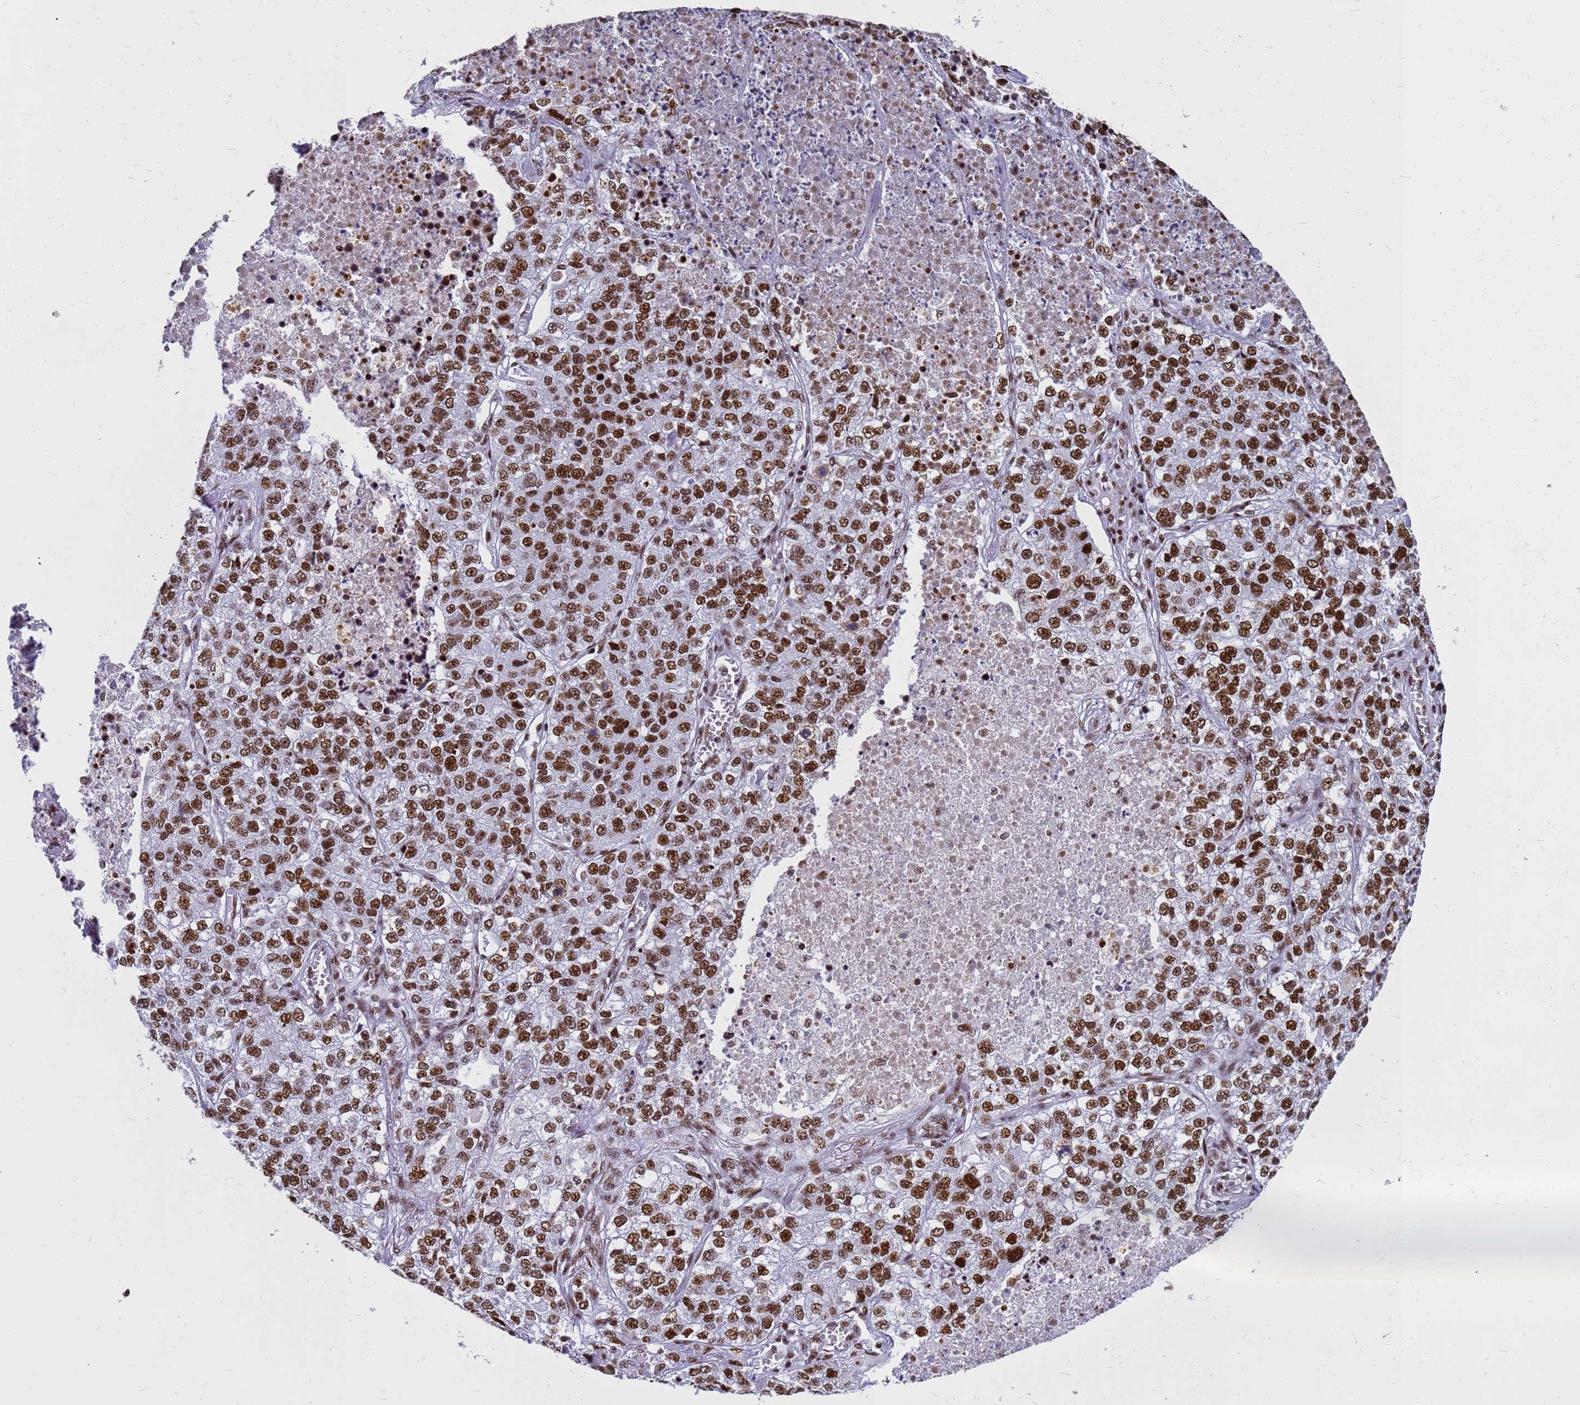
{"staining": {"intensity": "strong", "quantity": ">75%", "location": "nuclear"}, "tissue": "lung cancer", "cell_type": "Tumor cells", "image_type": "cancer", "snomed": [{"axis": "morphology", "description": "Adenocarcinoma, NOS"}, {"axis": "topography", "description": "Lung"}], "caption": "Immunohistochemical staining of human lung cancer reveals high levels of strong nuclear staining in approximately >75% of tumor cells.", "gene": "SART3", "patient": {"sex": "male", "age": 49}}